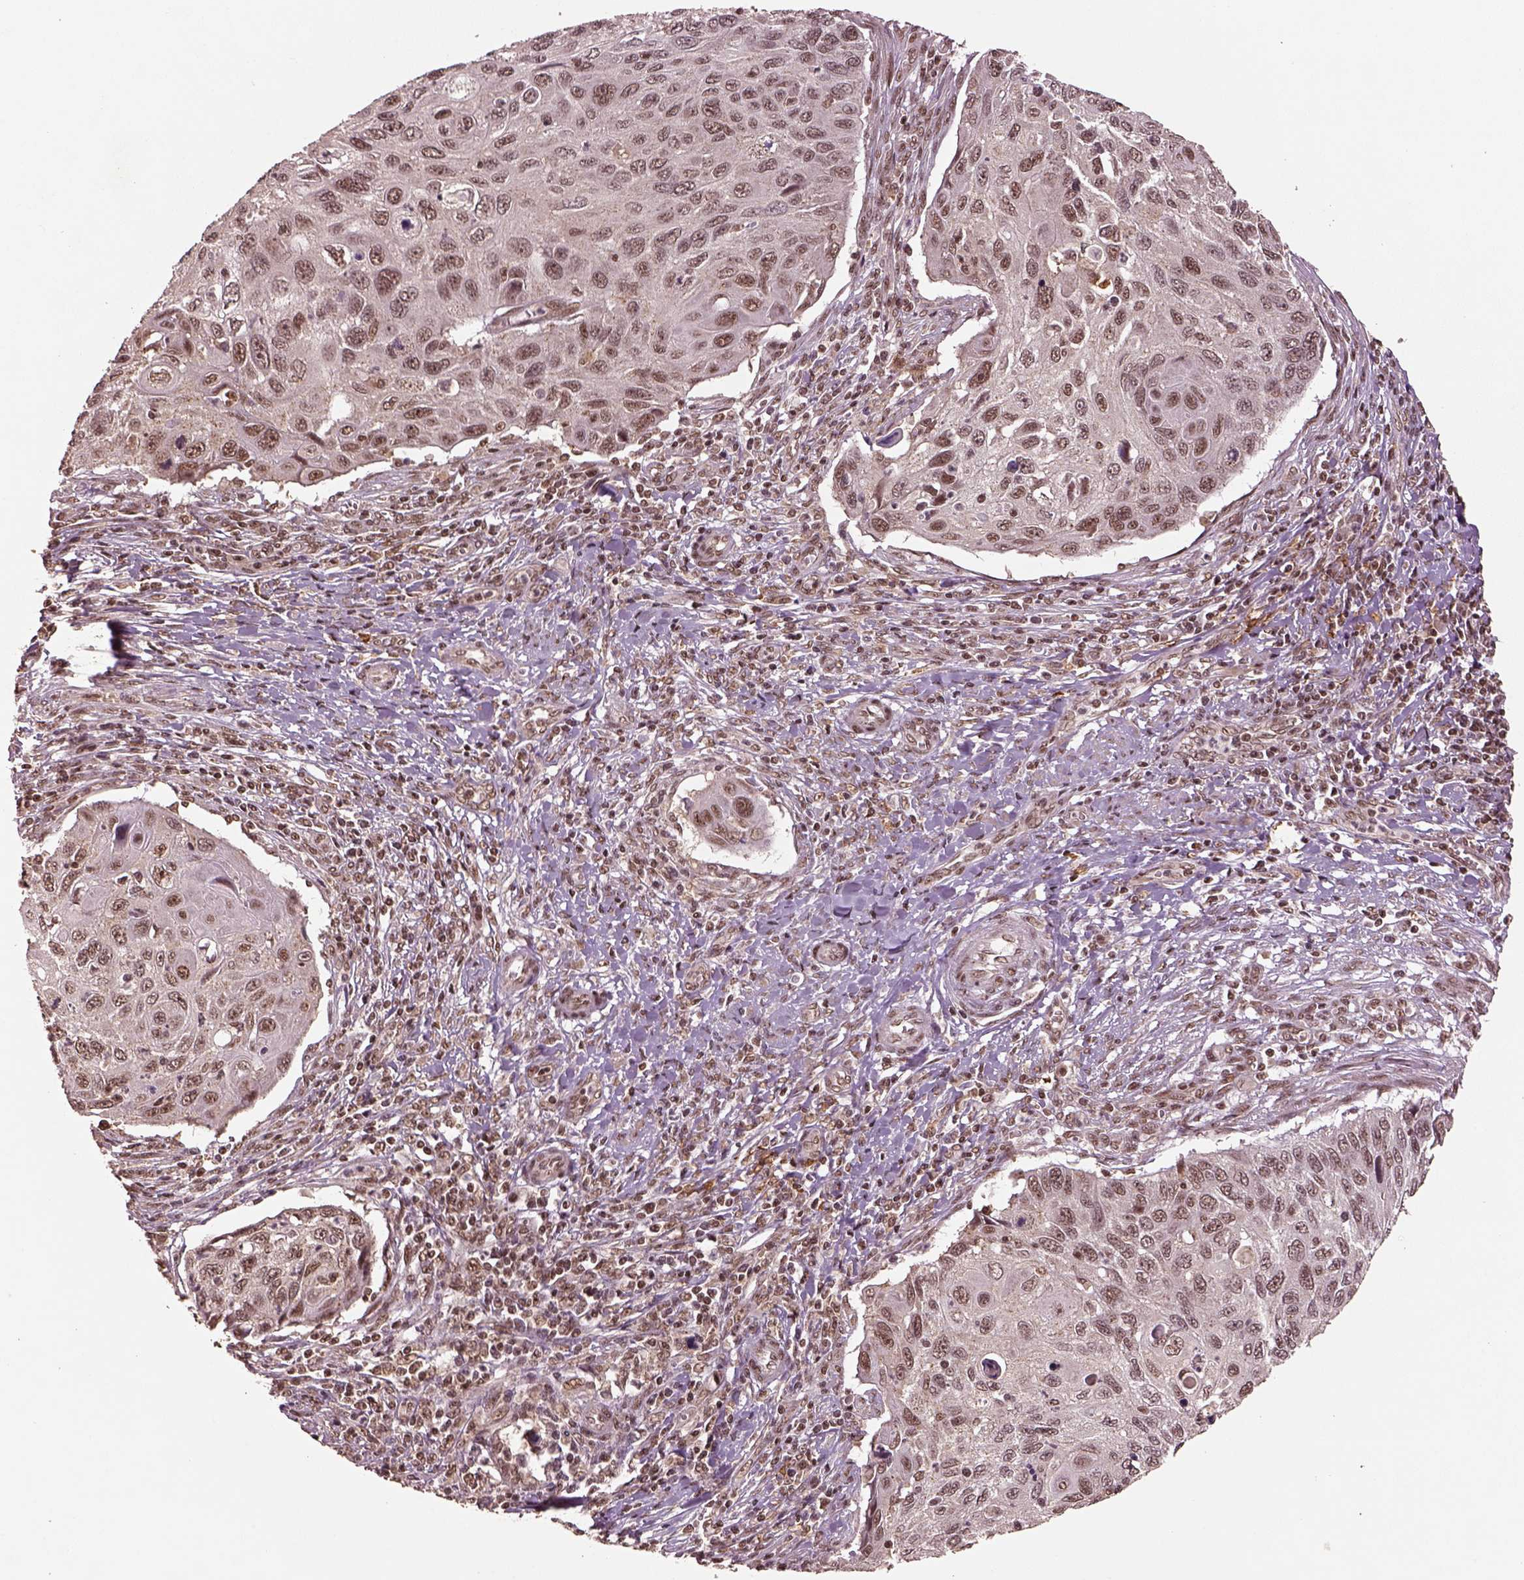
{"staining": {"intensity": "weak", "quantity": ">75%", "location": "nuclear"}, "tissue": "cervical cancer", "cell_type": "Tumor cells", "image_type": "cancer", "snomed": [{"axis": "morphology", "description": "Squamous cell carcinoma, NOS"}, {"axis": "topography", "description": "Cervix"}], "caption": "High-magnification brightfield microscopy of cervical cancer (squamous cell carcinoma) stained with DAB (brown) and counterstained with hematoxylin (blue). tumor cells exhibit weak nuclear expression is present in approximately>75% of cells.", "gene": "BRD9", "patient": {"sex": "female", "age": 70}}